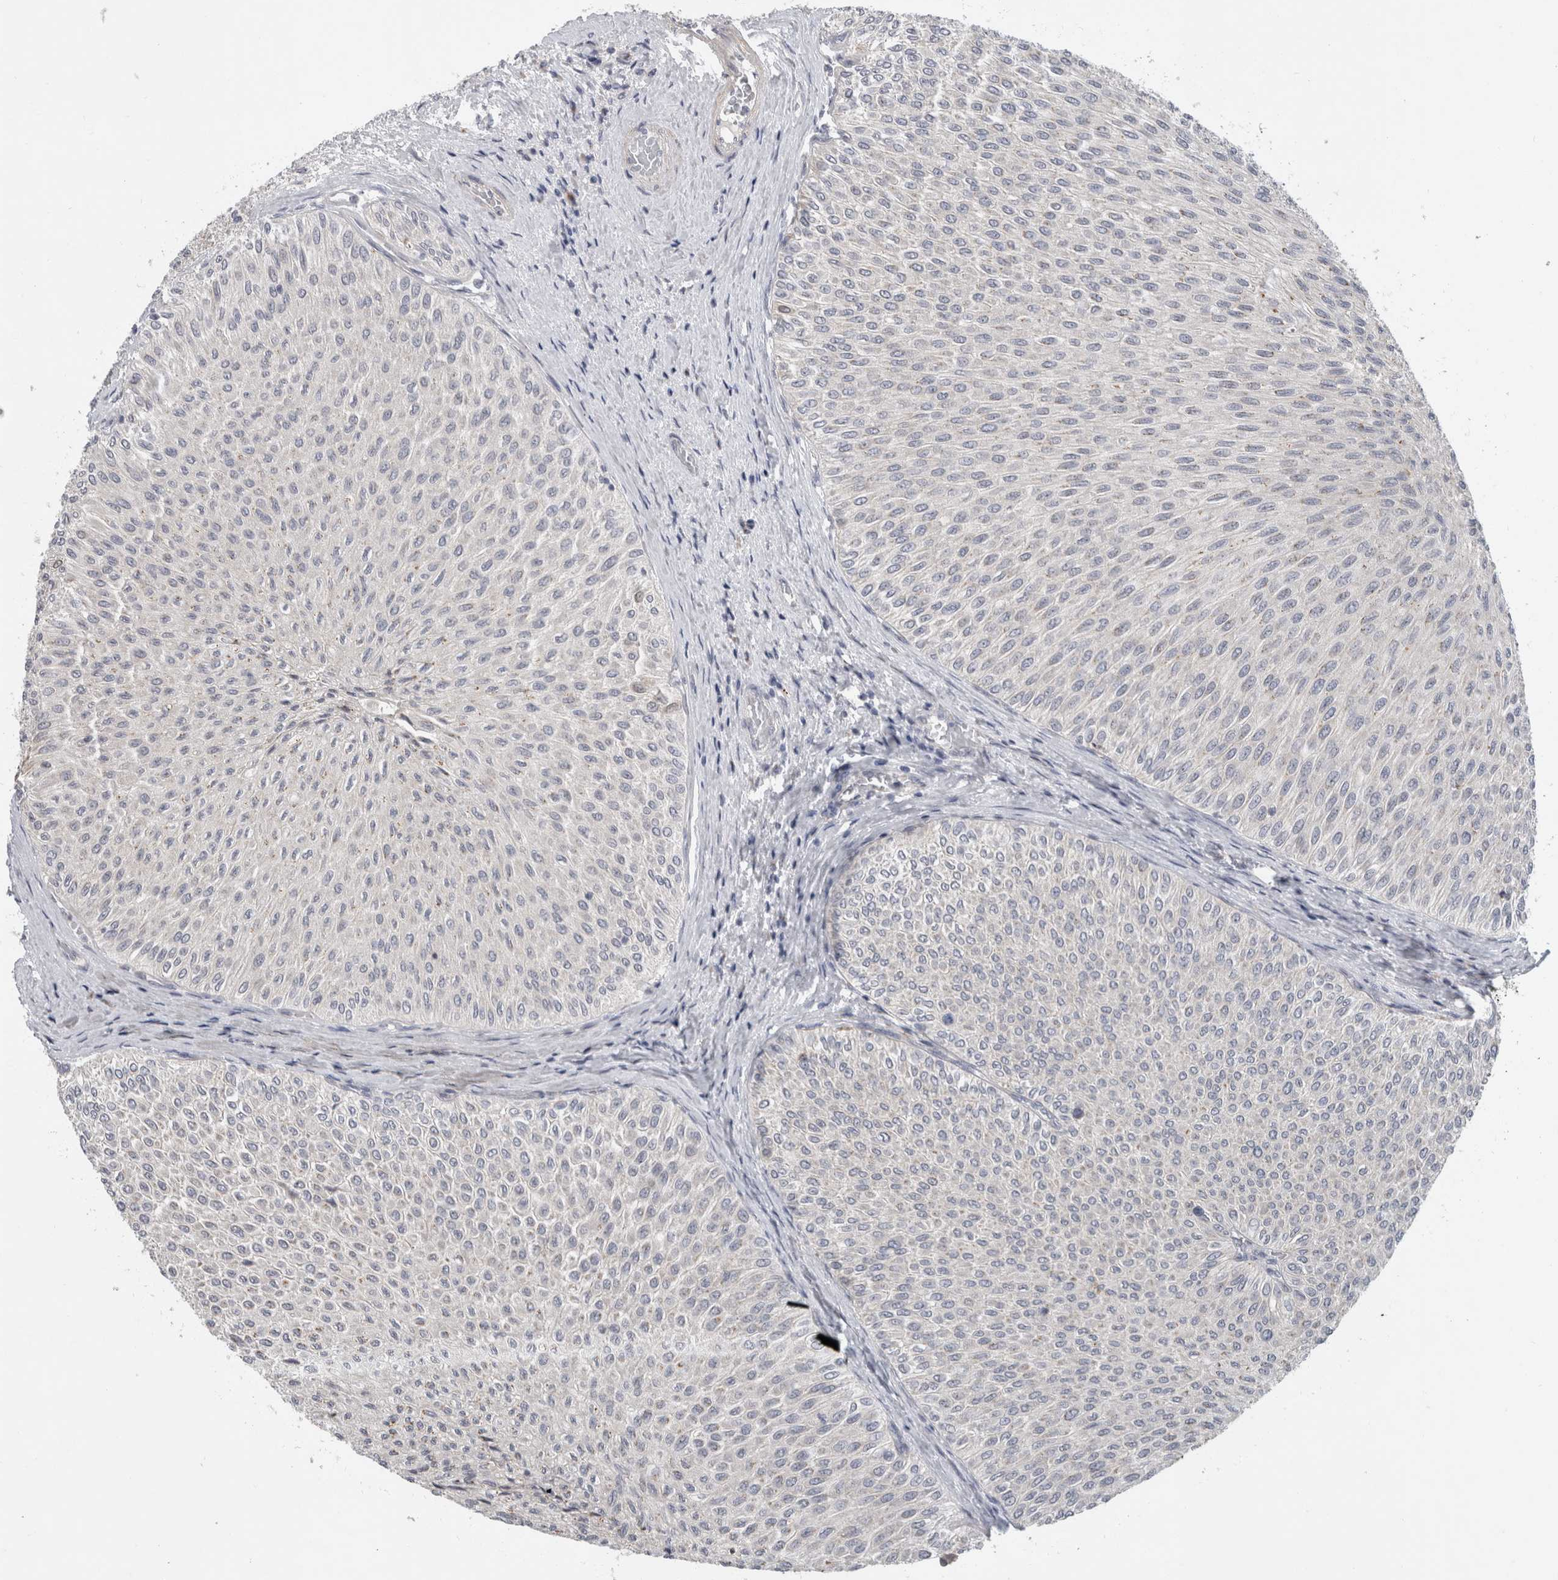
{"staining": {"intensity": "negative", "quantity": "none", "location": "none"}, "tissue": "urothelial cancer", "cell_type": "Tumor cells", "image_type": "cancer", "snomed": [{"axis": "morphology", "description": "Urothelial carcinoma, Low grade"}, {"axis": "topography", "description": "Urinary bladder"}], "caption": "Urothelial carcinoma (low-grade) stained for a protein using immunohistochemistry displays no positivity tumor cells.", "gene": "MGAT1", "patient": {"sex": "male", "age": 78}}